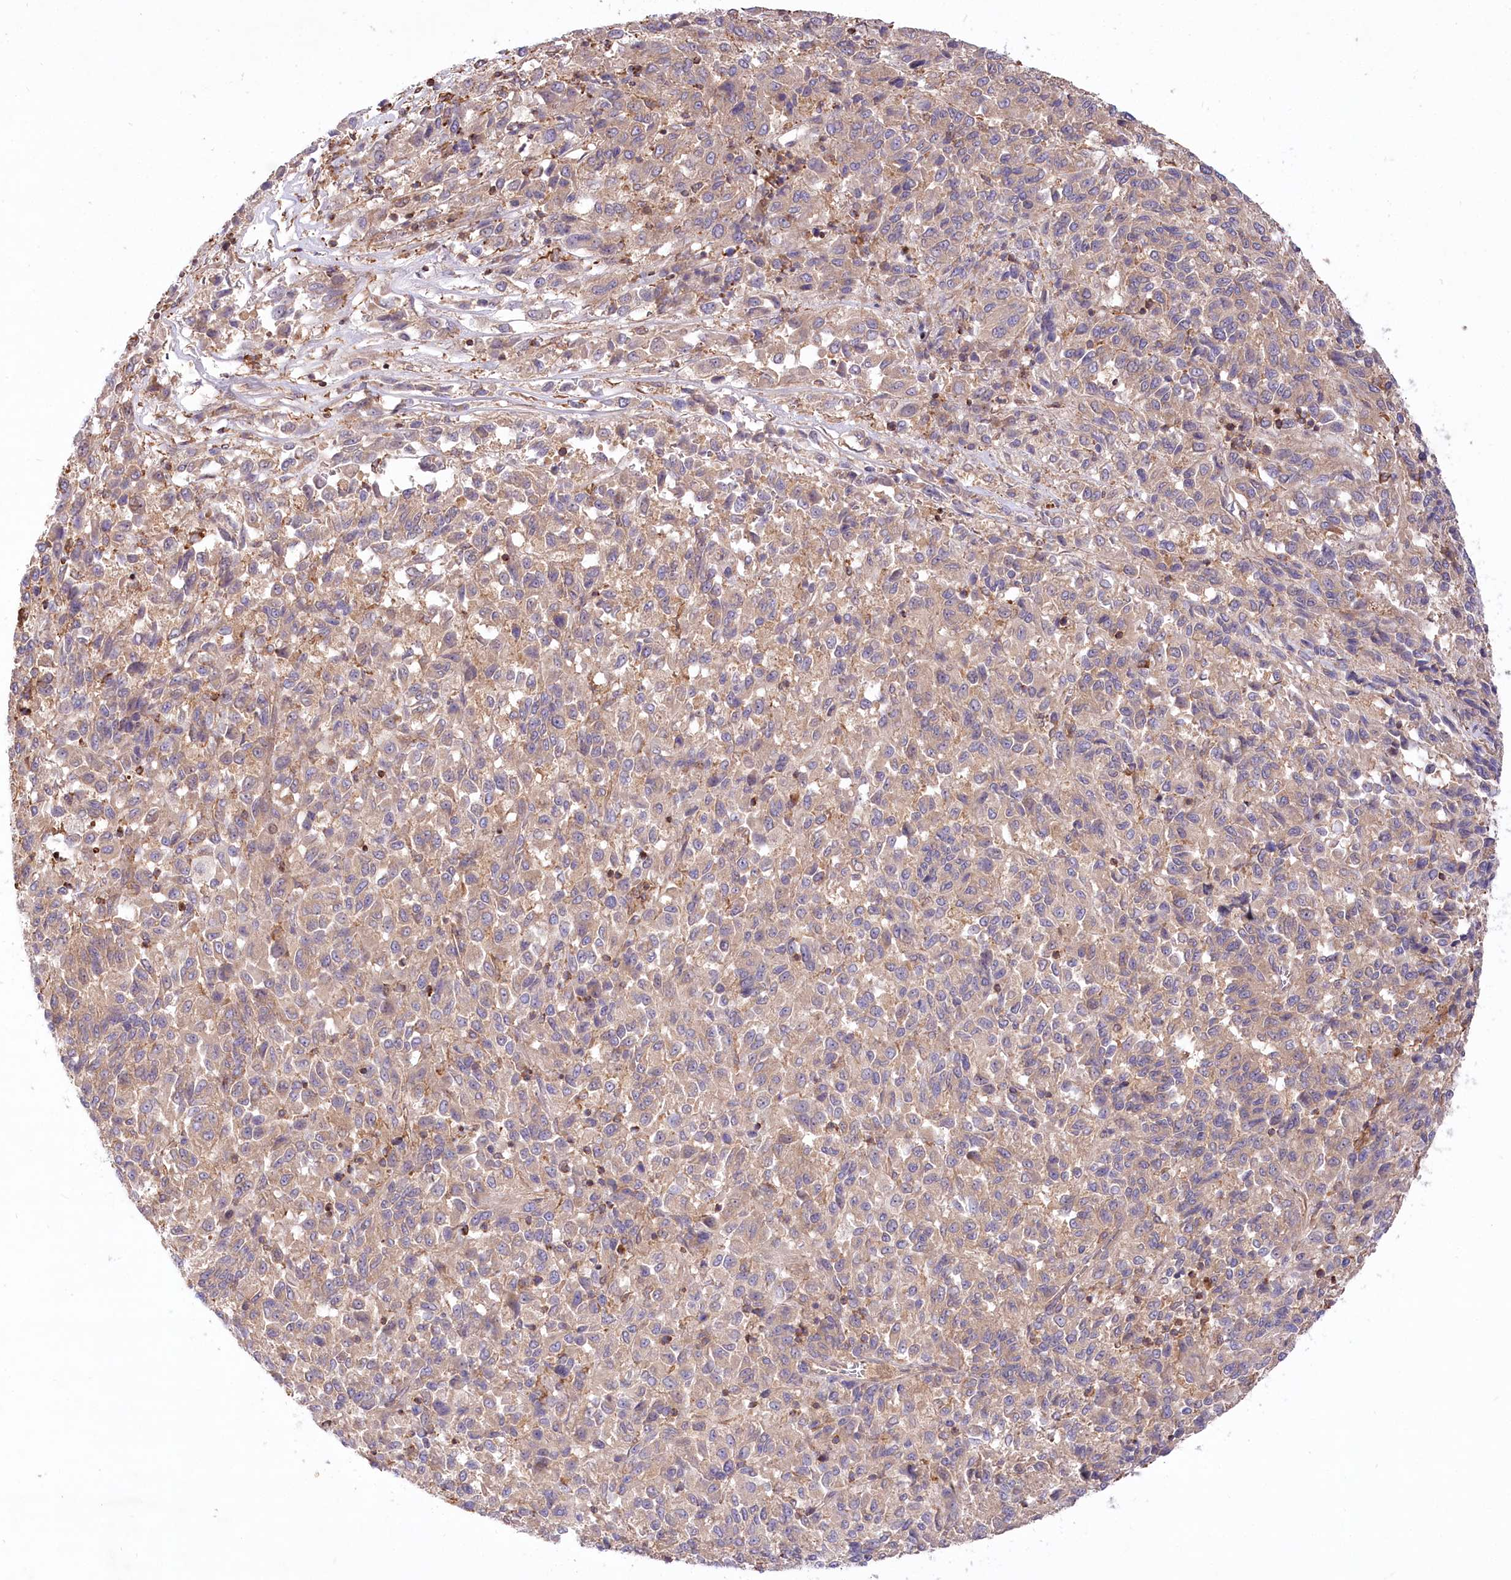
{"staining": {"intensity": "weak", "quantity": ">75%", "location": "cytoplasmic/membranous"}, "tissue": "melanoma", "cell_type": "Tumor cells", "image_type": "cancer", "snomed": [{"axis": "morphology", "description": "Malignant melanoma, Metastatic site"}, {"axis": "topography", "description": "Lung"}], "caption": "The immunohistochemical stain labels weak cytoplasmic/membranous expression in tumor cells of malignant melanoma (metastatic site) tissue.", "gene": "UMPS", "patient": {"sex": "male", "age": 64}}